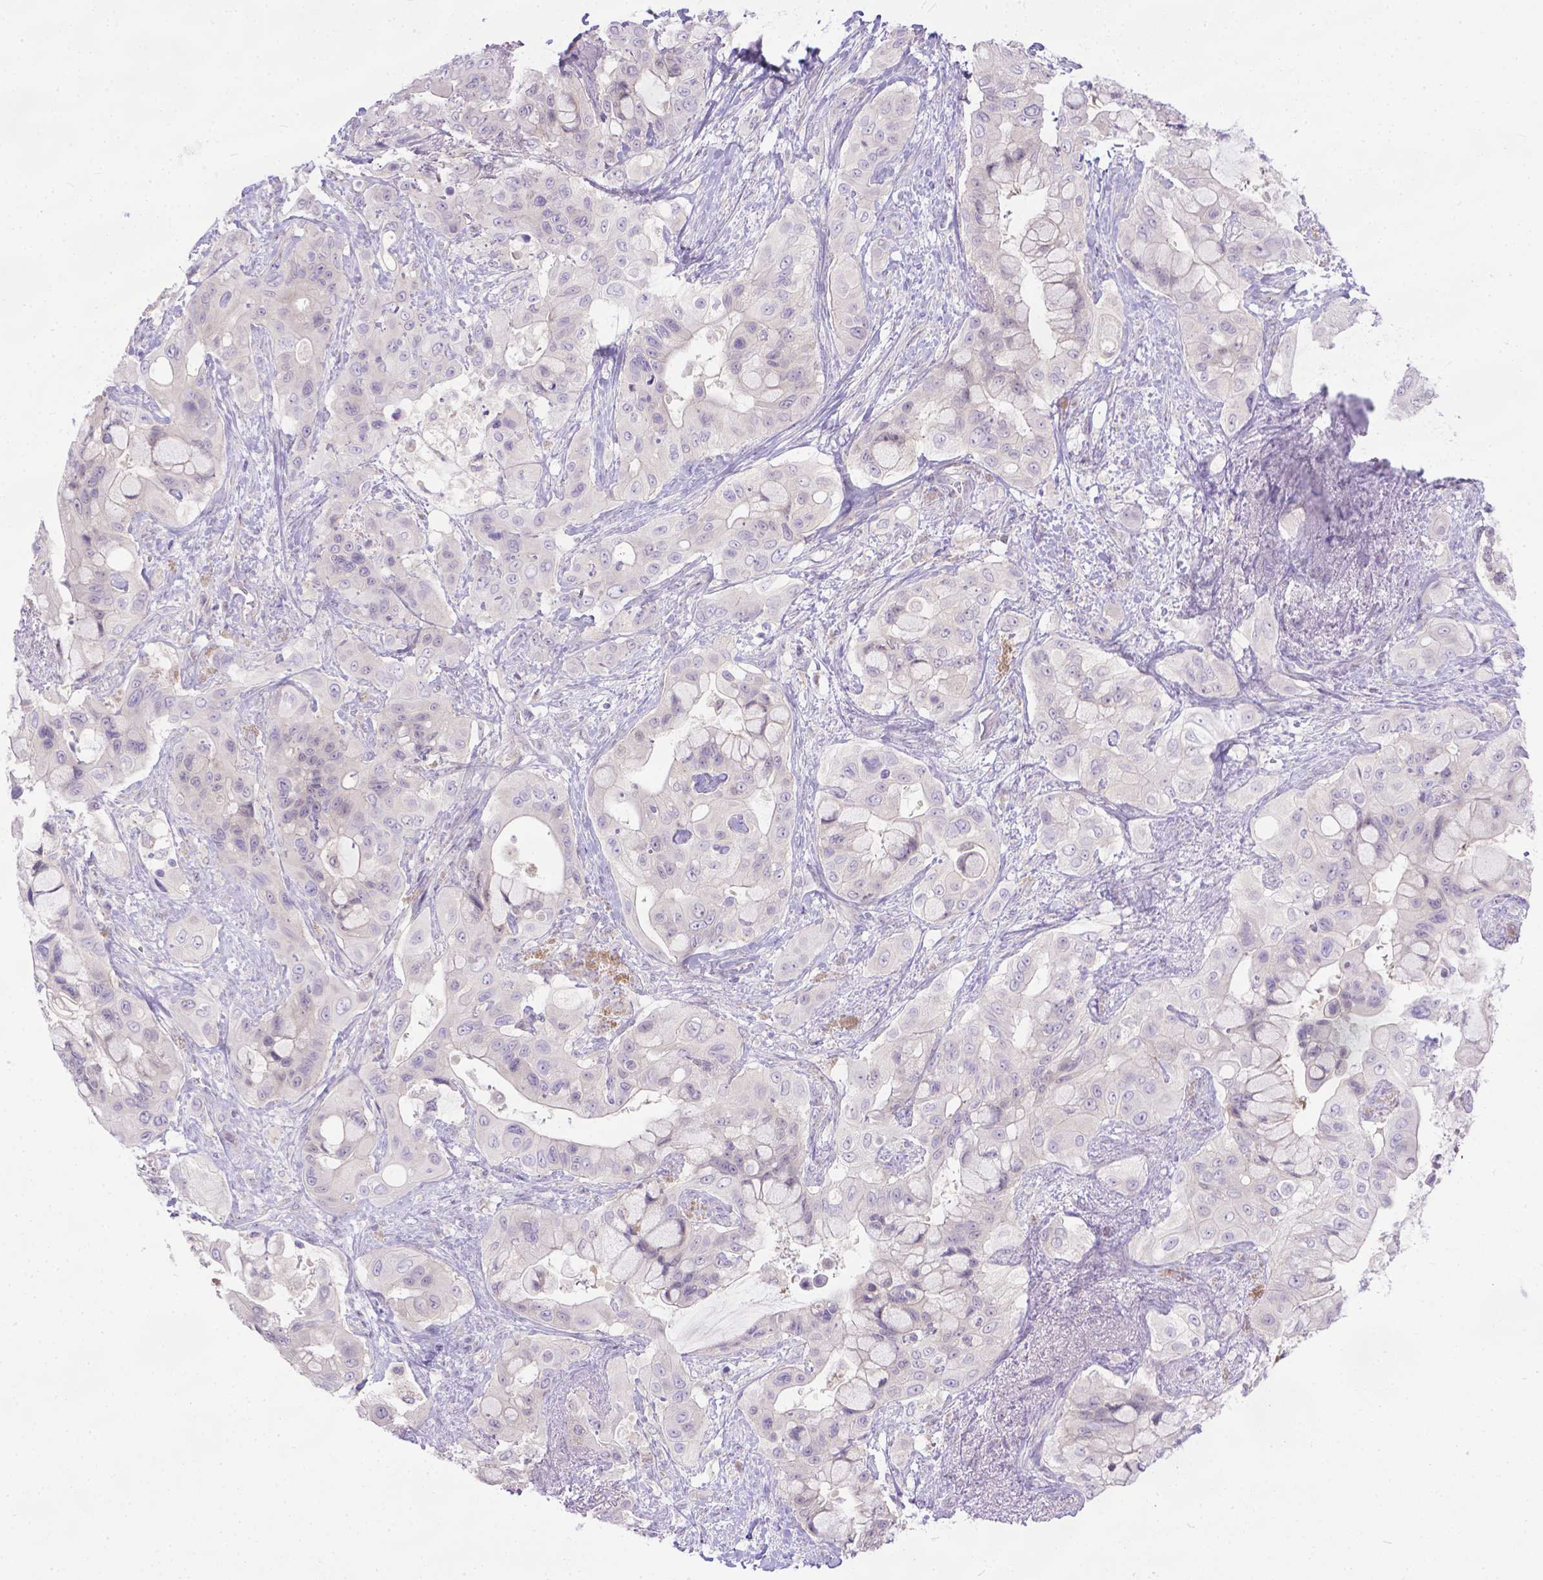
{"staining": {"intensity": "negative", "quantity": "none", "location": "none"}, "tissue": "pancreatic cancer", "cell_type": "Tumor cells", "image_type": "cancer", "snomed": [{"axis": "morphology", "description": "Adenocarcinoma, NOS"}, {"axis": "topography", "description": "Pancreas"}], "caption": "Immunohistochemistry photomicrograph of human pancreatic cancer stained for a protein (brown), which shows no expression in tumor cells.", "gene": "TTLL6", "patient": {"sex": "male", "age": 71}}